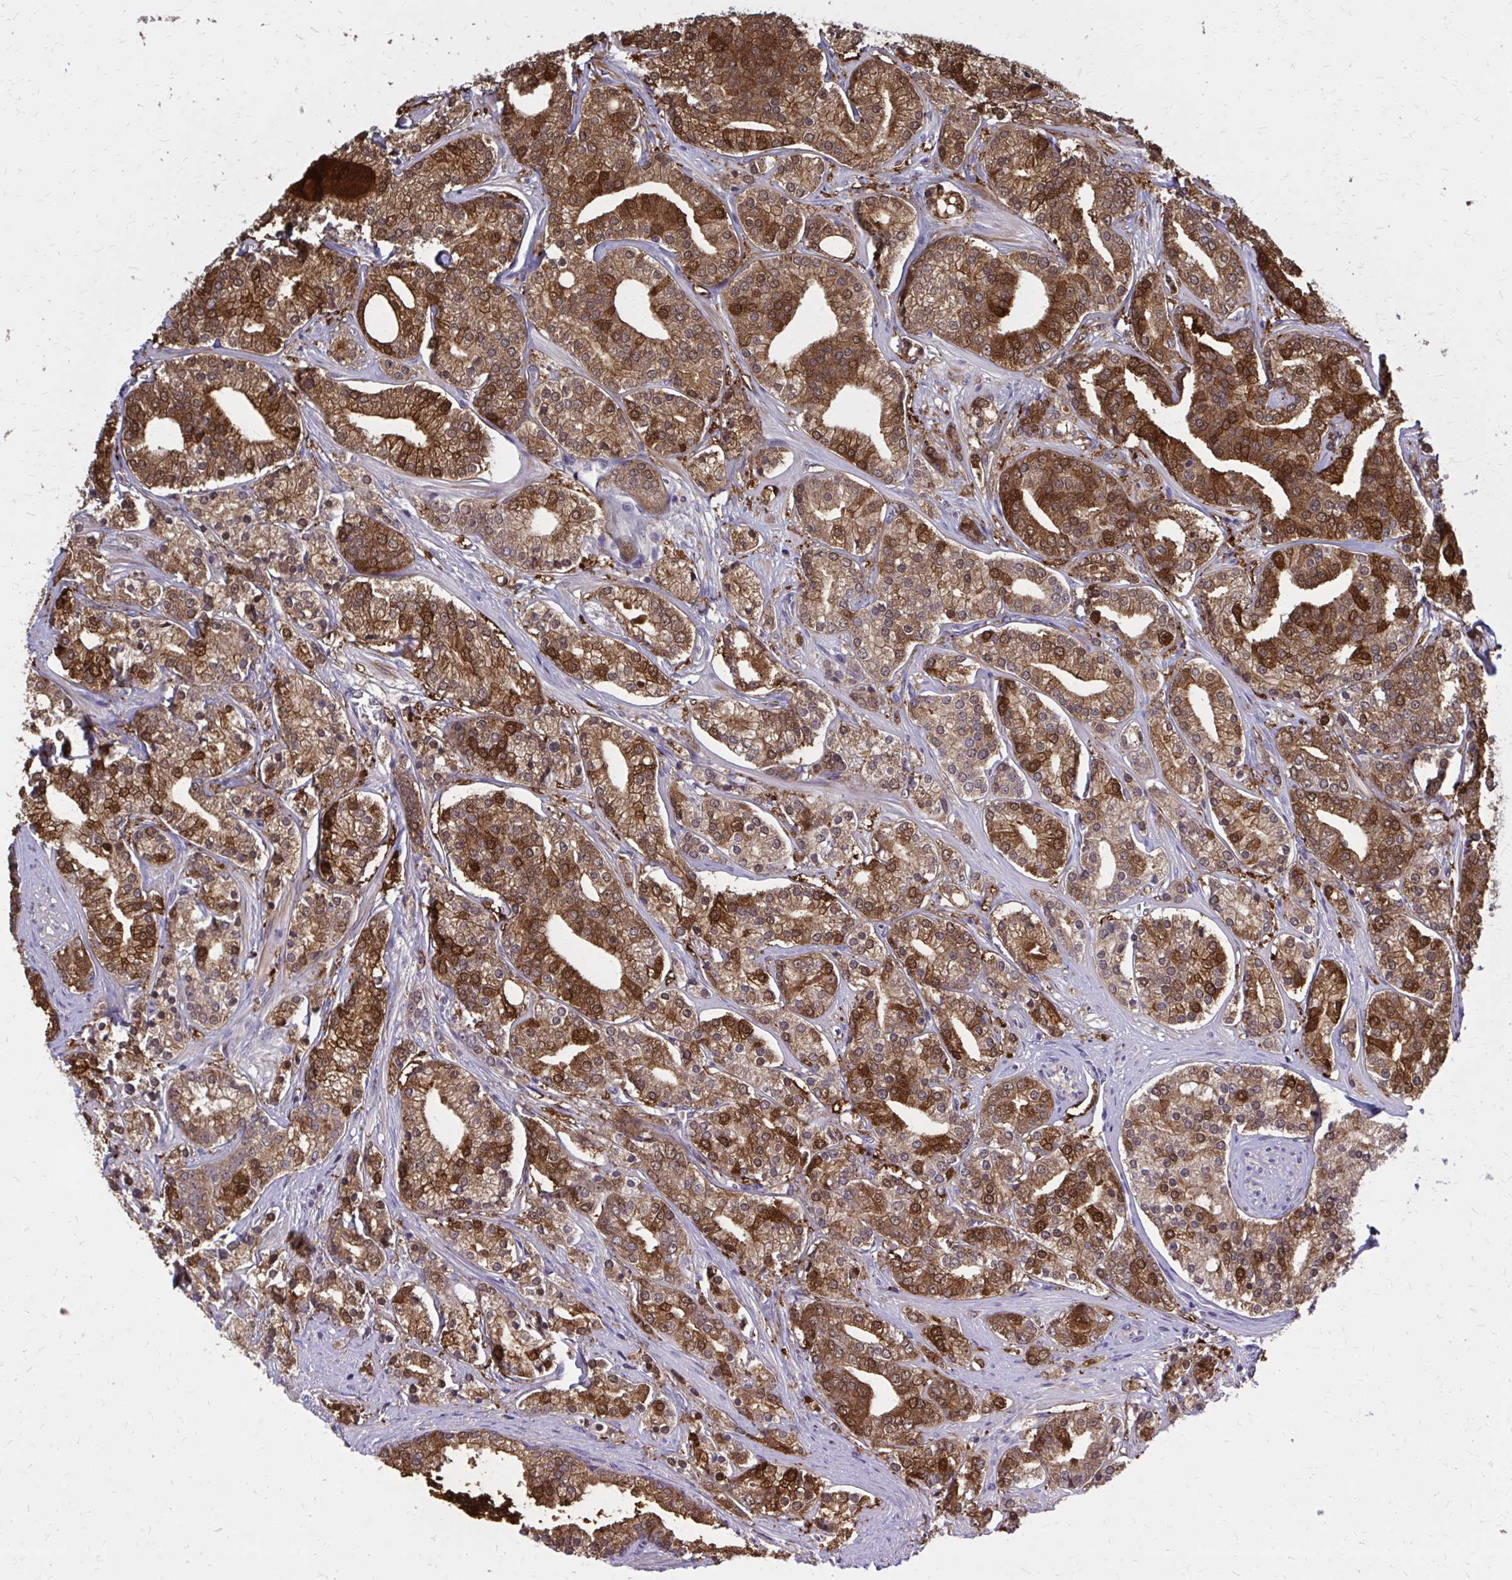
{"staining": {"intensity": "strong", "quantity": ">75%", "location": "cytoplasmic/membranous"}, "tissue": "prostate cancer", "cell_type": "Tumor cells", "image_type": "cancer", "snomed": [{"axis": "morphology", "description": "Adenocarcinoma, High grade"}, {"axis": "topography", "description": "Prostate"}], "caption": "Strong cytoplasmic/membranous staining is appreciated in about >75% of tumor cells in high-grade adenocarcinoma (prostate). The staining is performed using DAB (3,3'-diaminobenzidine) brown chromogen to label protein expression. The nuclei are counter-stained blue using hematoxylin.", "gene": "DBI", "patient": {"sex": "male", "age": 58}}